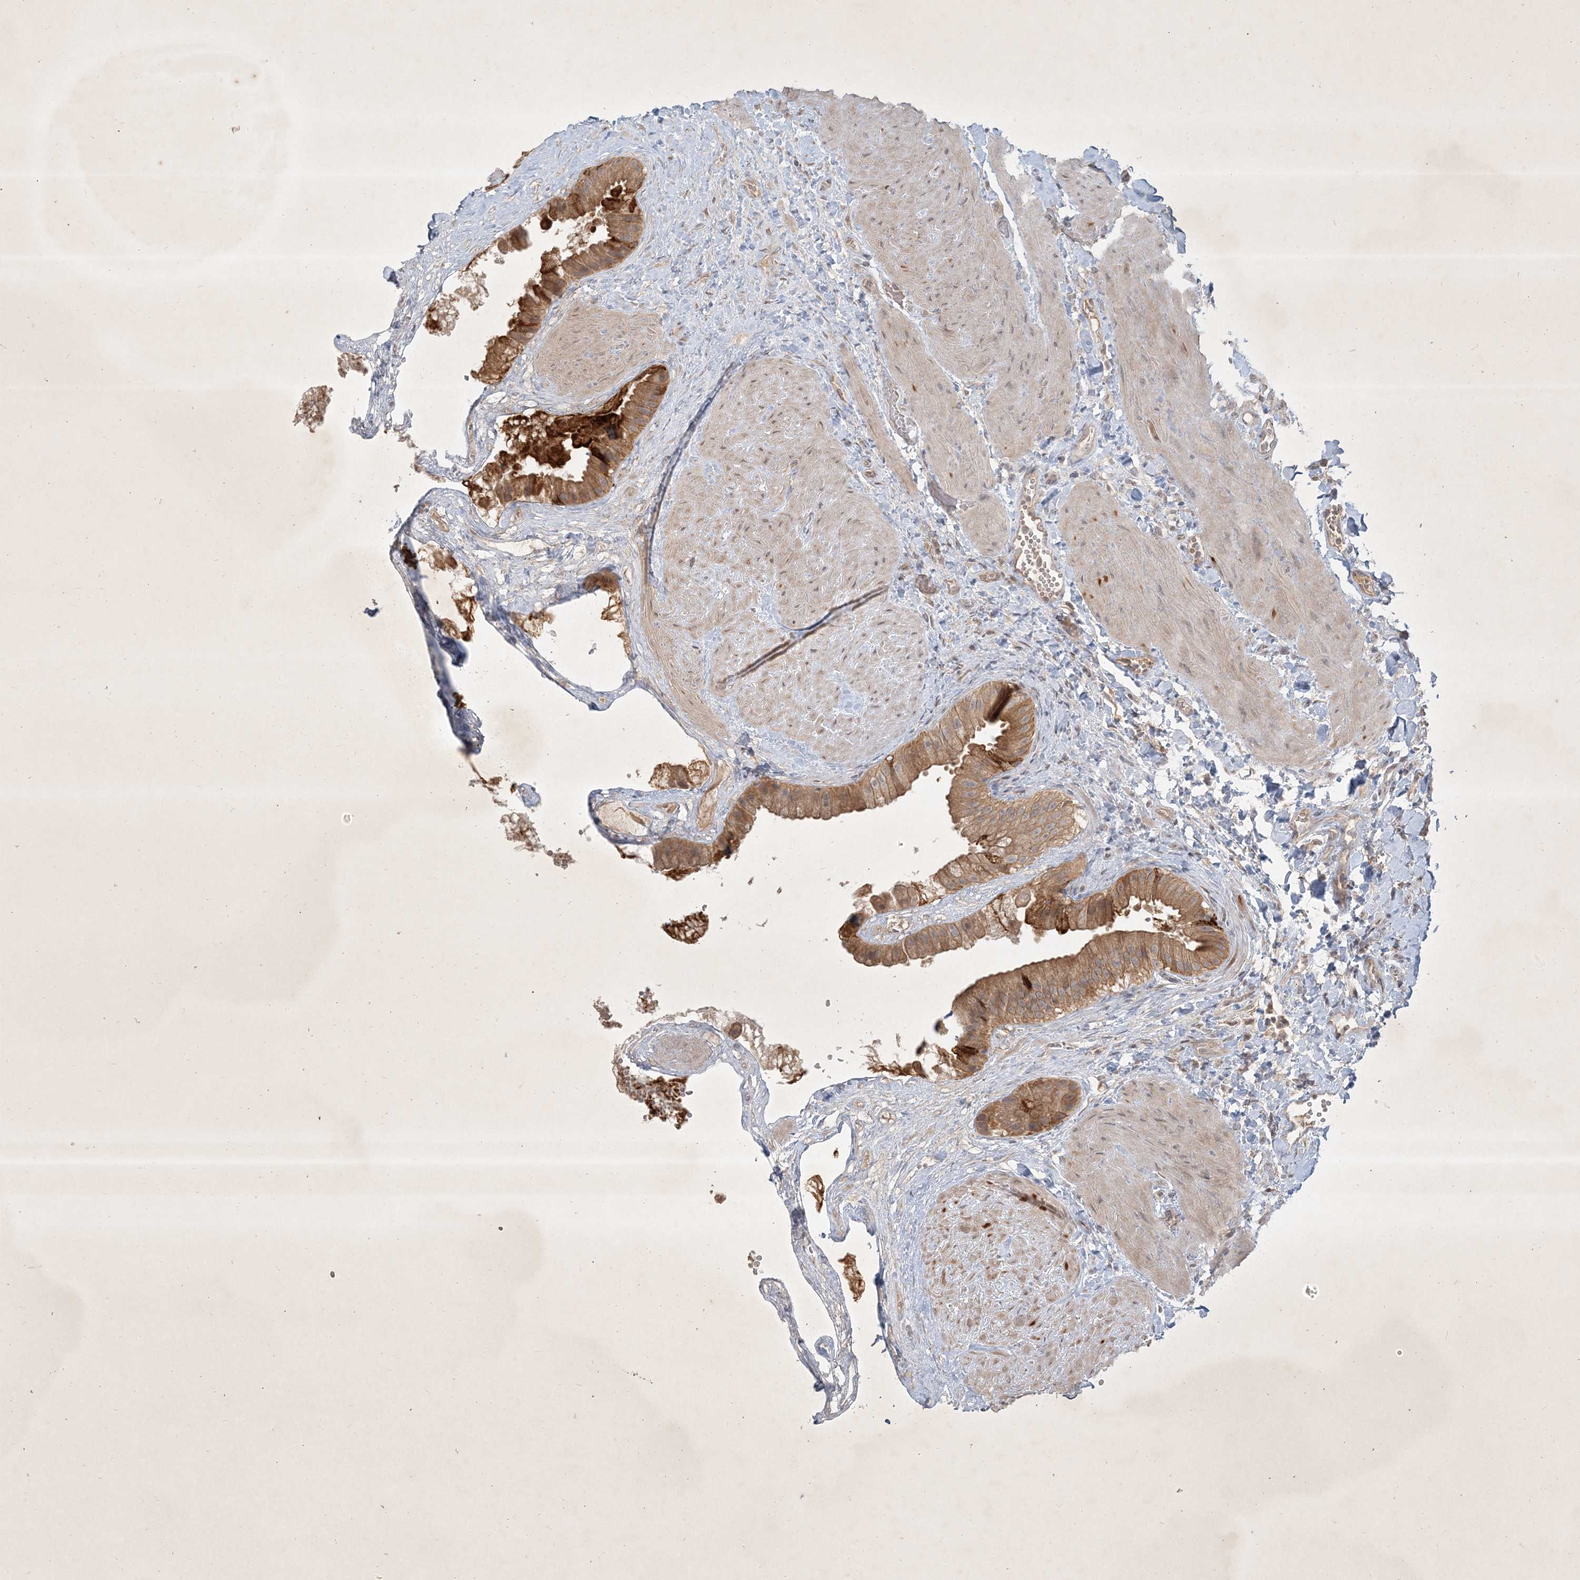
{"staining": {"intensity": "moderate", "quantity": ">75%", "location": "cytoplasmic/membranous"}, "tissue": "gallbladder", "cell_type": "Glandular cells", "image_type": "normal", "snomed": [{"axis": "morphology", "description": "Normal tissue, NOS"}, {"axis": "topography", "description": "Gallbladder"}], "caption": "IHC micrograph of benign gallbladder: gallbladder stained using IHC demonstrates medium levels of moderate protein expression localized specifically in the cytoplasmic/membranous of glandular cells, appearing as a cytoplasmic/membranous brown color.", "gene": "BOD1L2", "patient": {"sex": "male", "age": 55}}